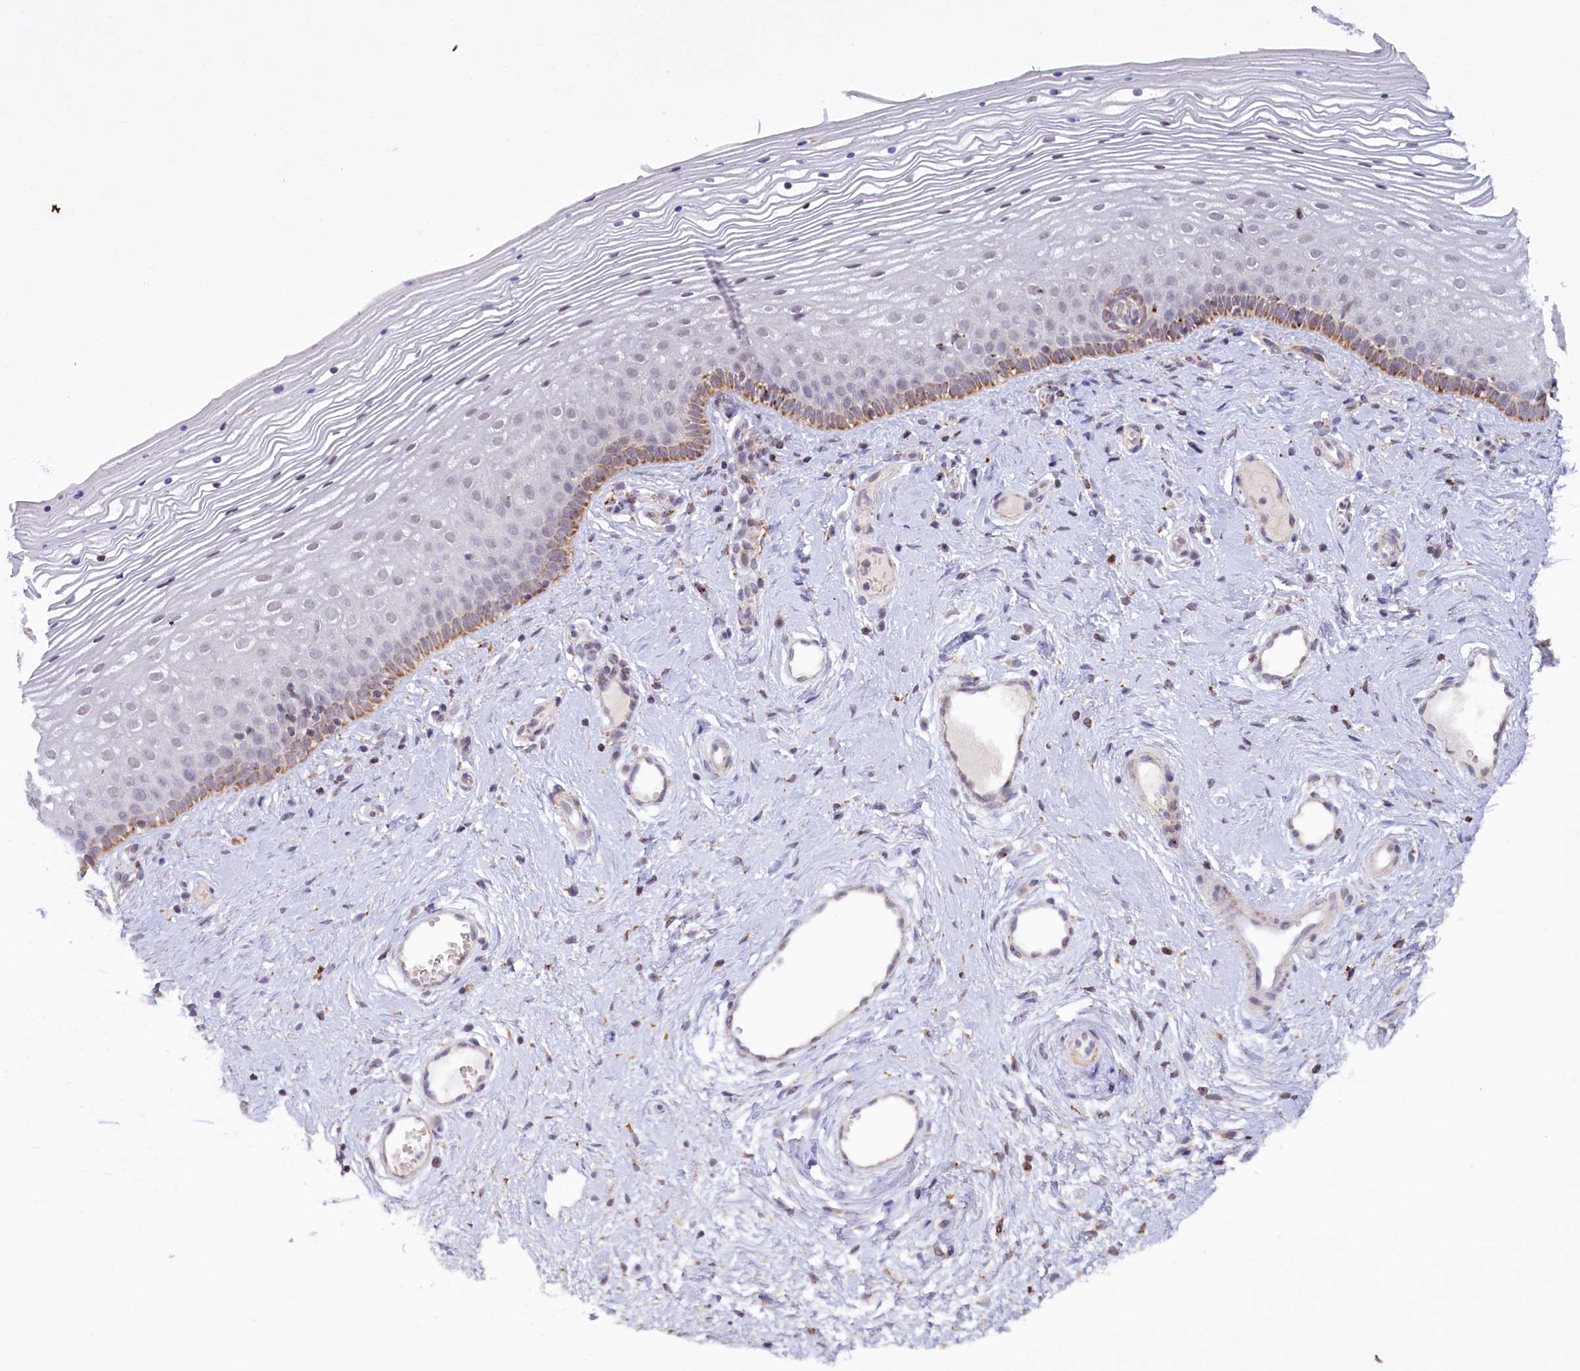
{"staining": {"intensity": "strong", "quantity": "<25%", "location": "cytoplasmic/membranous"}, "tissue": "vagina", "cell_type": "Squamous epithelial cells", "image_type": "normal", "snomed": [{"axis": "morphology", "description": "Normal tissue, NOS"}, {"axis": "topography", "description": "Vagina"}], "caption": "Immunohistochemistry of normal vagina demonstrates medium levels of strong cytoplasmic/membranous staining in about <25% of squamous epithelial cells. (DAB (3,3'-diaminobenzidine) IHC, brown staining for protein, blue staining for nuclei).", "gene": "DYNC2H1", "patient": {"sex": "female", "age": 46}}